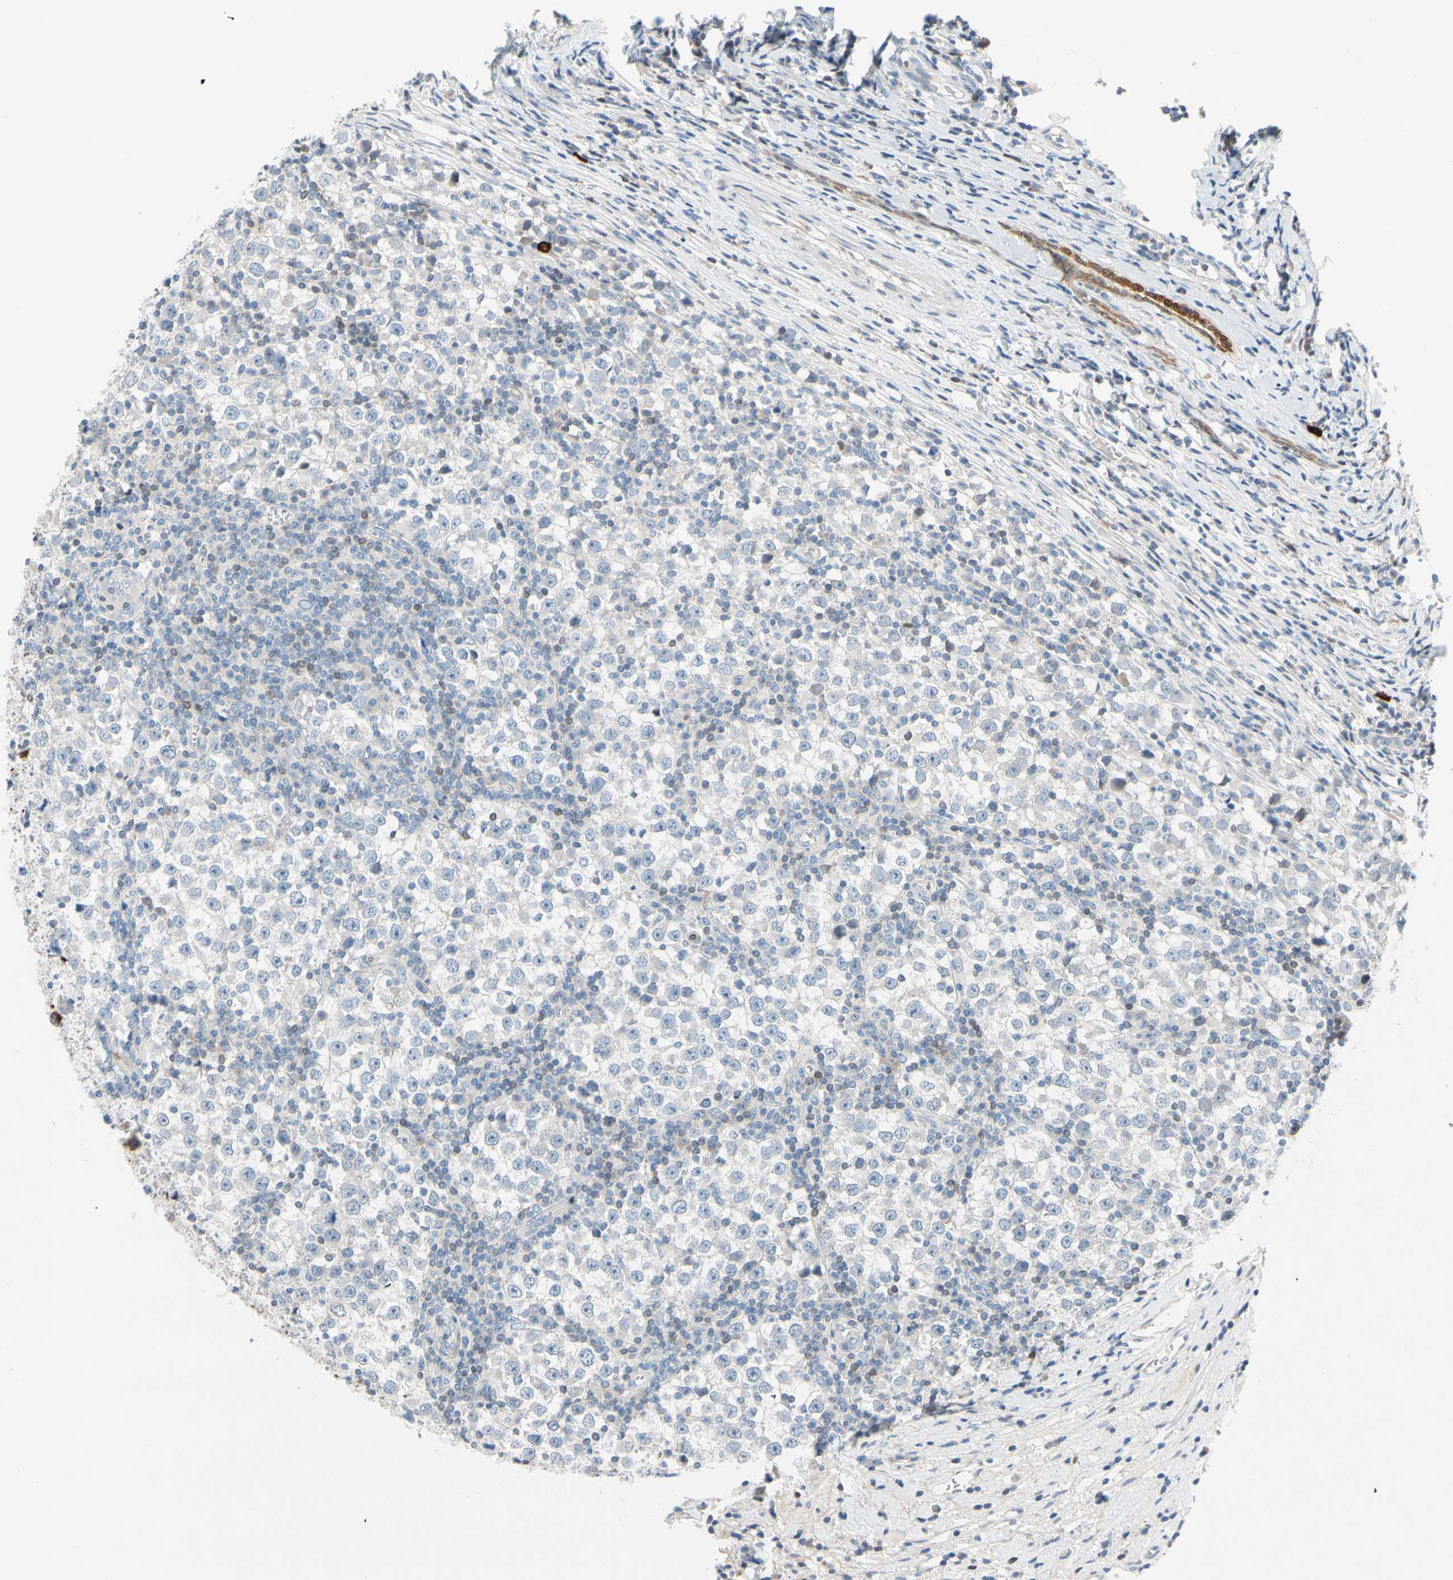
{"staining": {"intensity": "negative", "quantity": "none", "location": "none"}, "tissue": "testis cancer", "cell_type": "Tumor cells", "image_type": "cancer", "snomed": [{"axis": "morphology", "description": "Seminoma, NOS"}, {"axis": "topography", "description": "Testis"}], "caption": "The histopathology image shows no significant positivity in tumor cells of testis cancer (seminoma).", "gene": "ZNF132", "patient": {"sex": "male", "age": 65}}